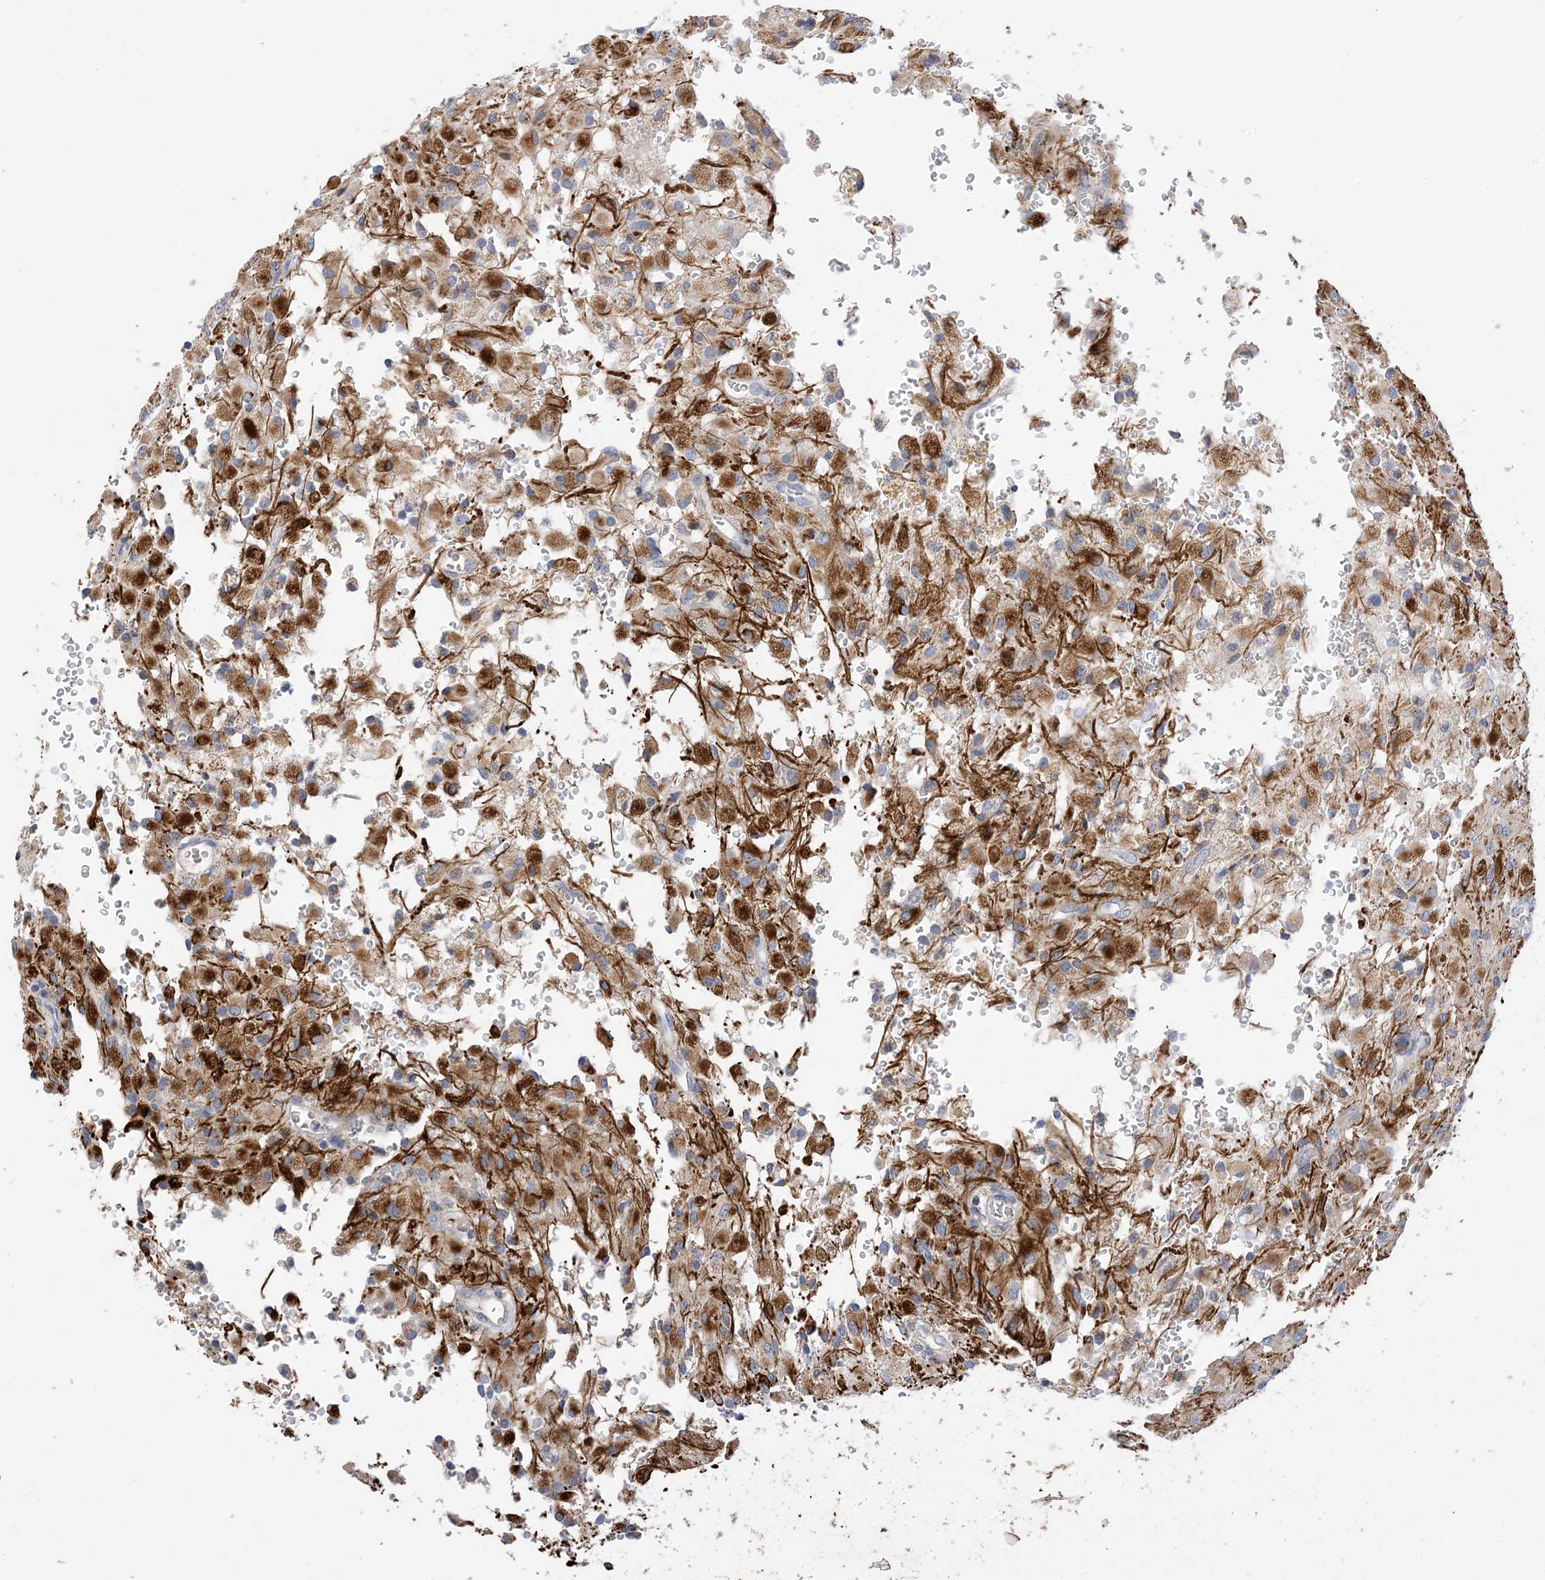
{"staining": {"intensity": "strong", "quantity": "25%-75%", "location": "cytoplasmic/membranous"}, "tissue": "glioma", "cell_type": "Tumor cells", "image_type": "cancer", "snomed": [{"axis": "morphology", "description": "Glioma, malignant, High grade"}, {"axis": "topography", "description": "Brain"}], "caption": "A photomicrograph of human glioma stained for a protein reveals strong cytoplasmic/membranous brown staining in tumor cells.", "gene": "PLK4", "patient": {"sex": "female", "age": 59}}